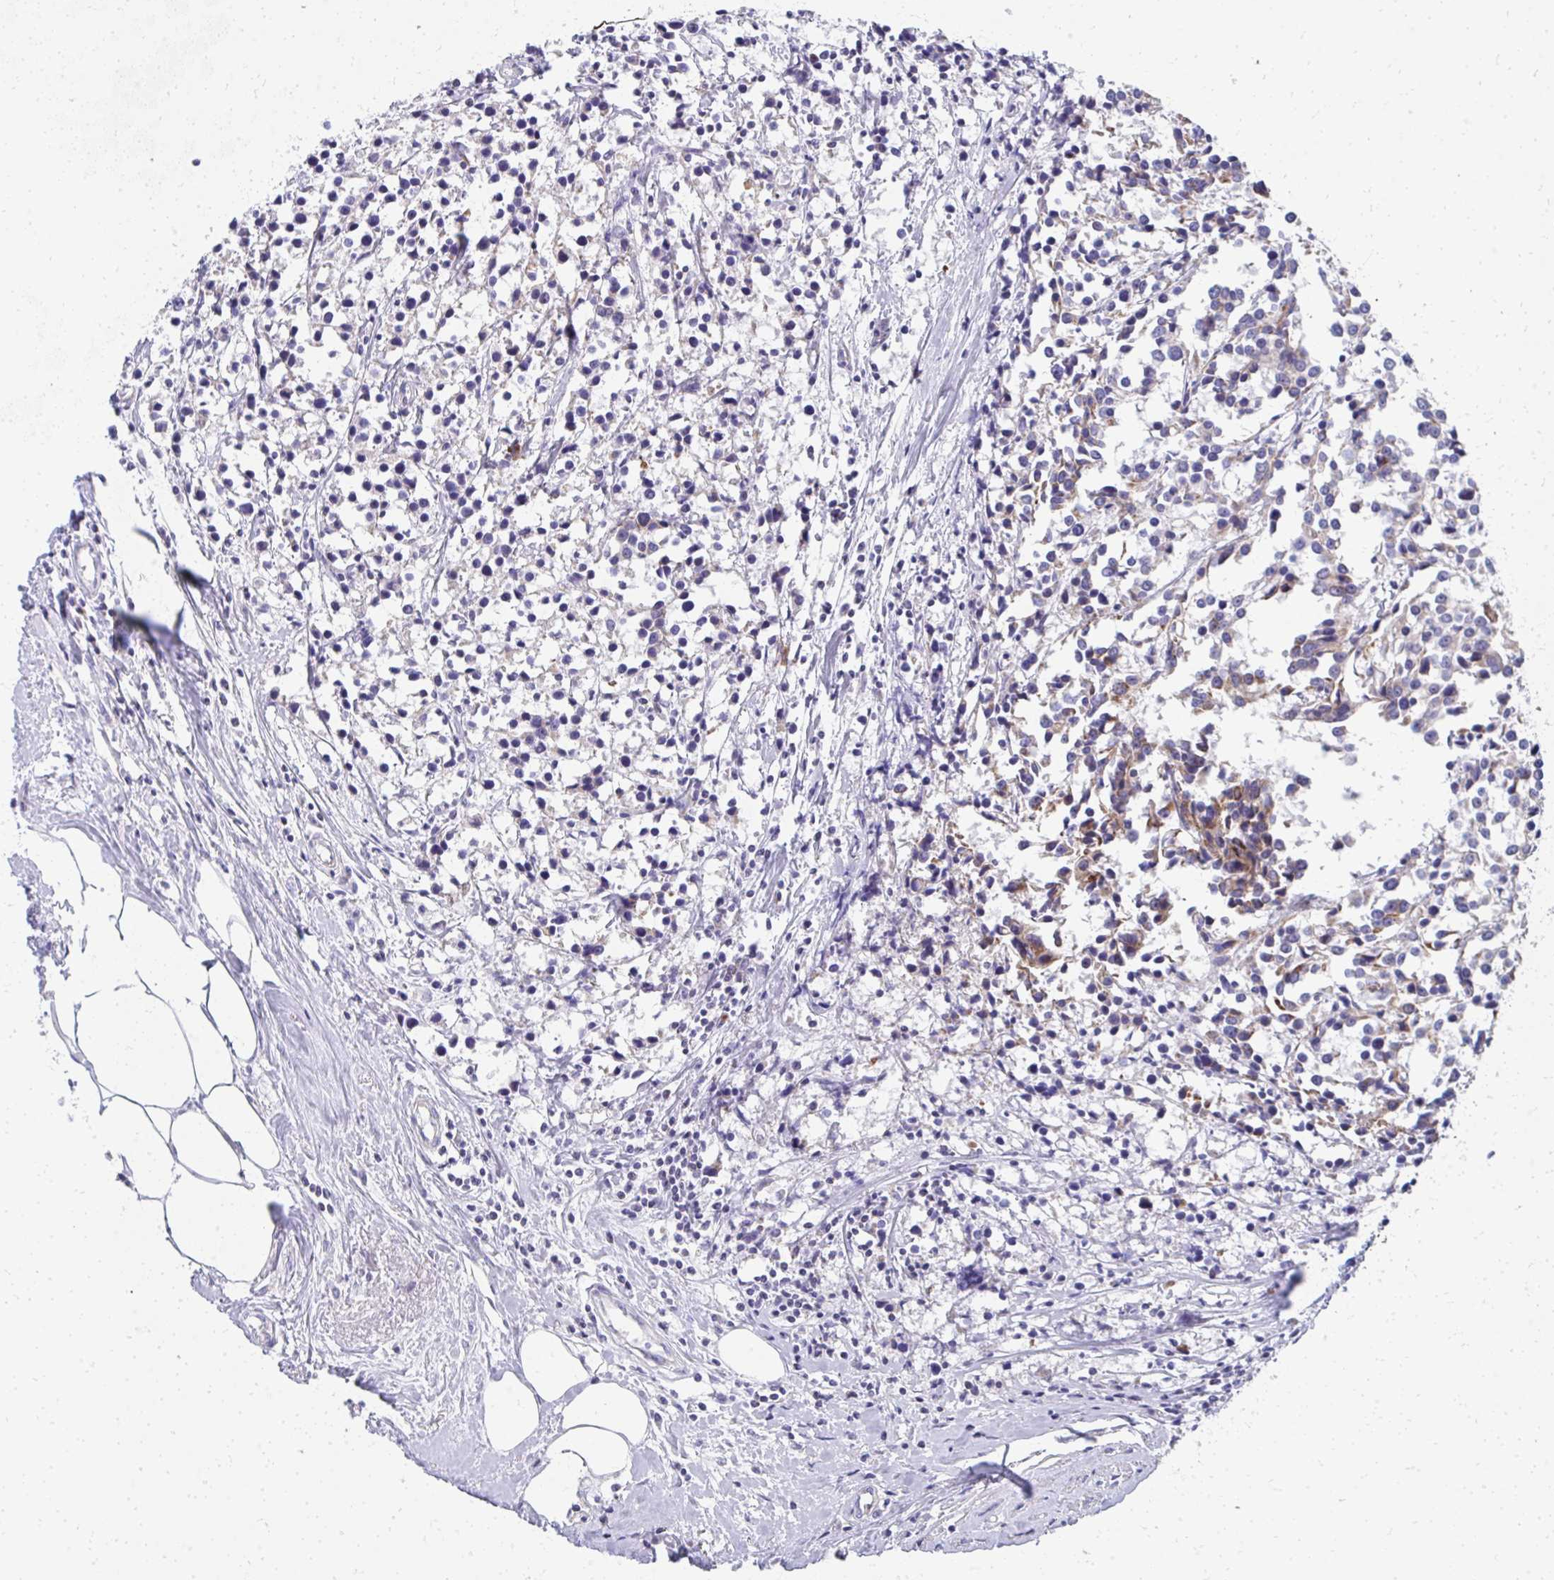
{"staining": {"intensity": "moderate", "quantity": "<25%", "location": "cytoplasmic/membranous"}, "tissue": "breast cancer", "cell_type": "Tumor cells", "image_type": "cancer", "snomed": [{"axis": "morphology", "description": "Duct carcinoma"}, {"axis": "topography", "description": "Breast"}], "caption": "IHC (DAB (3,3'-diaminobenzidine)) staining of human breast cancer (infiltrating ductal carcinoma) reveals moderate cytoplasmic/membranous protein staining in approximately <25% of tumor cells. Nuclei are stained in blue.", "gene": "IL37", "patient": {"sex": "female", "age": 80}}